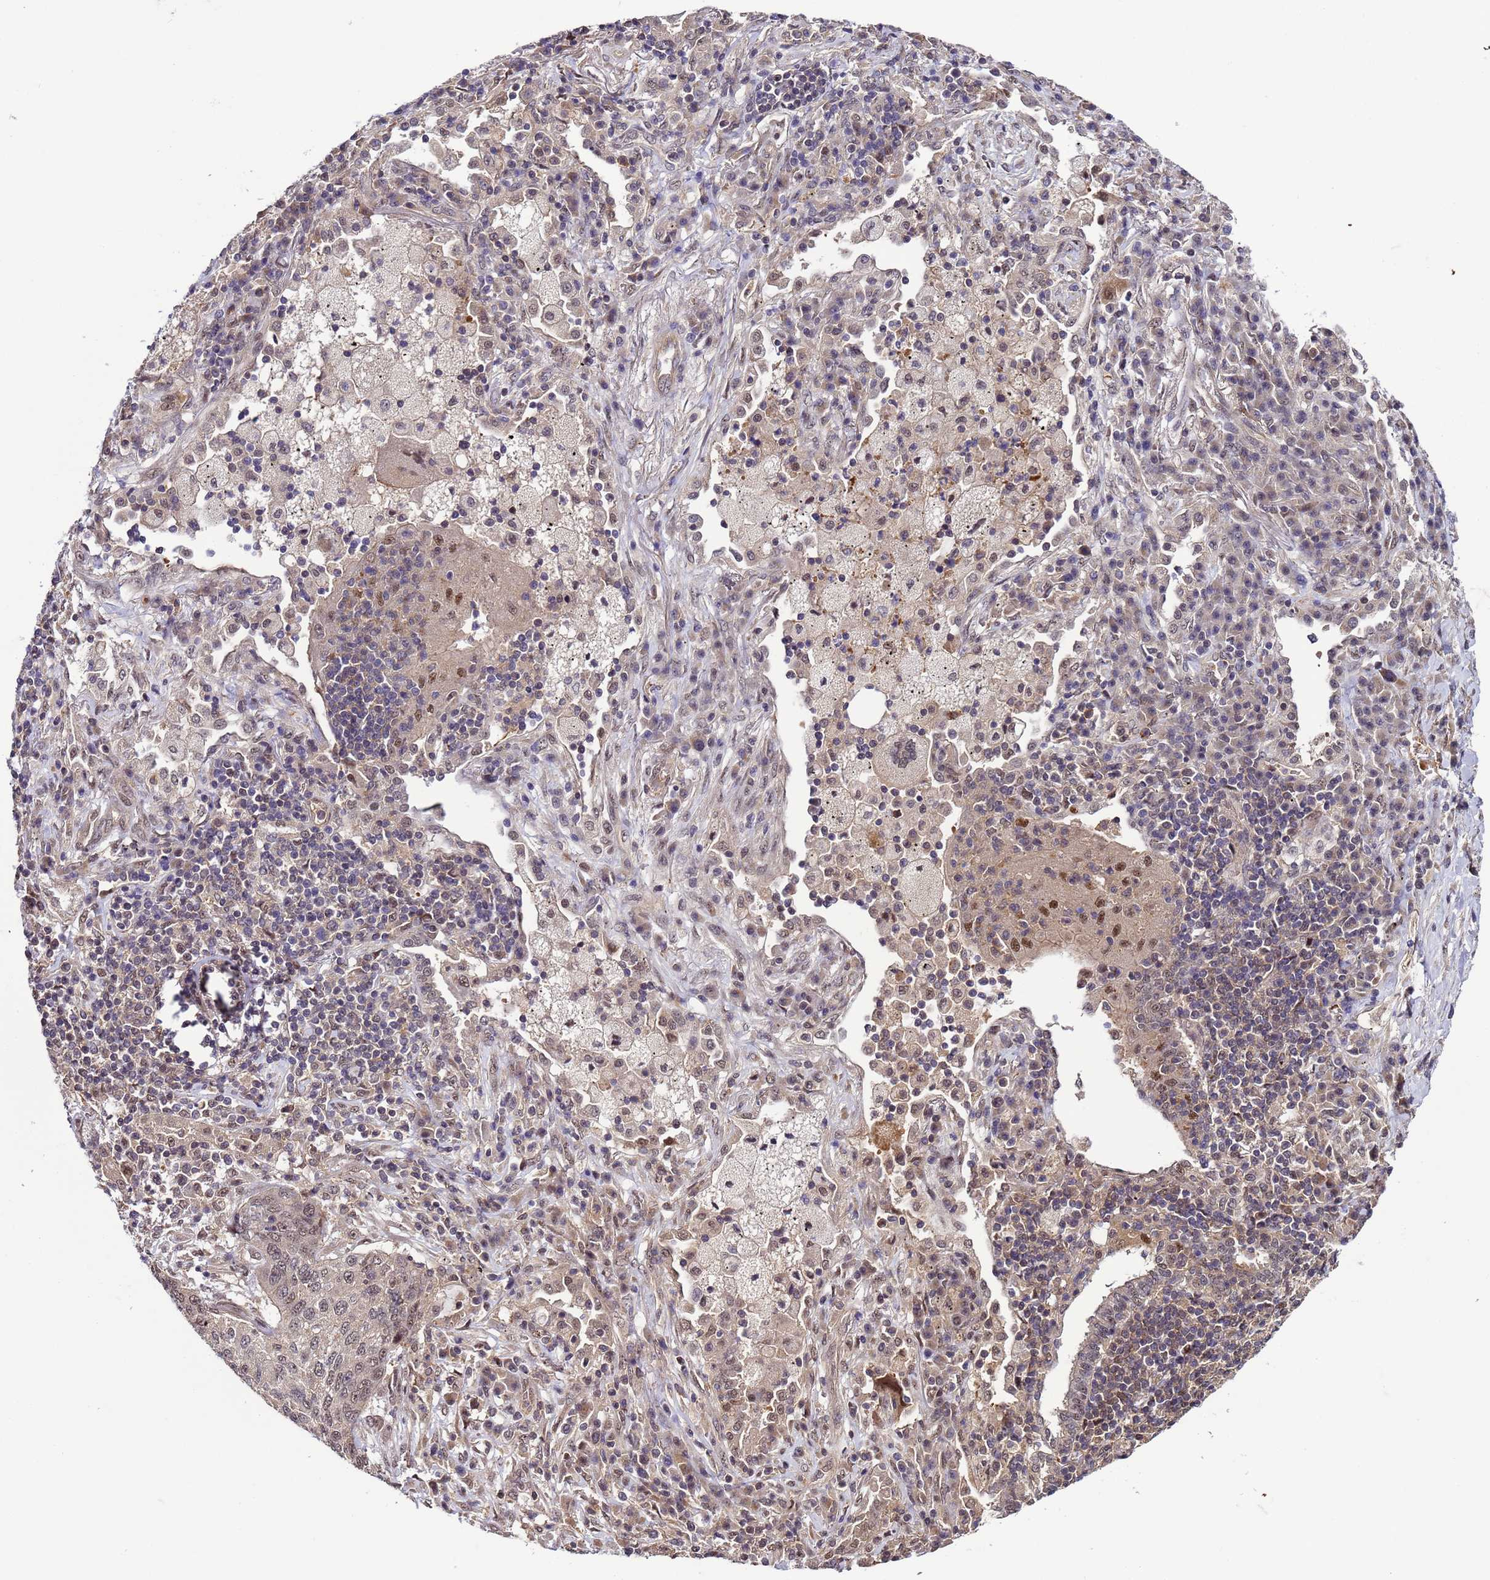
{"staining": {"intensity": "moderate", "quantity": "25%-75%", "location": "nuclear"}, "tissue": "lung cancer", "cell_type": "Tumor cells", "image_type": "cancer", "snomed": [{"axis": "morphology", "description": "Squamous cell carcinoma, NOS"}, {"axis": "topography", "description": "Lung"}], "caption": "Human lung cancer (squamous cell carcinoma) stained for a protein (brown) displays moderate nuclear positive staining in approximately 25%-75% of tumor cells.", "gene": "GEN1", "patient": {"sex": "female", "age": 63}}